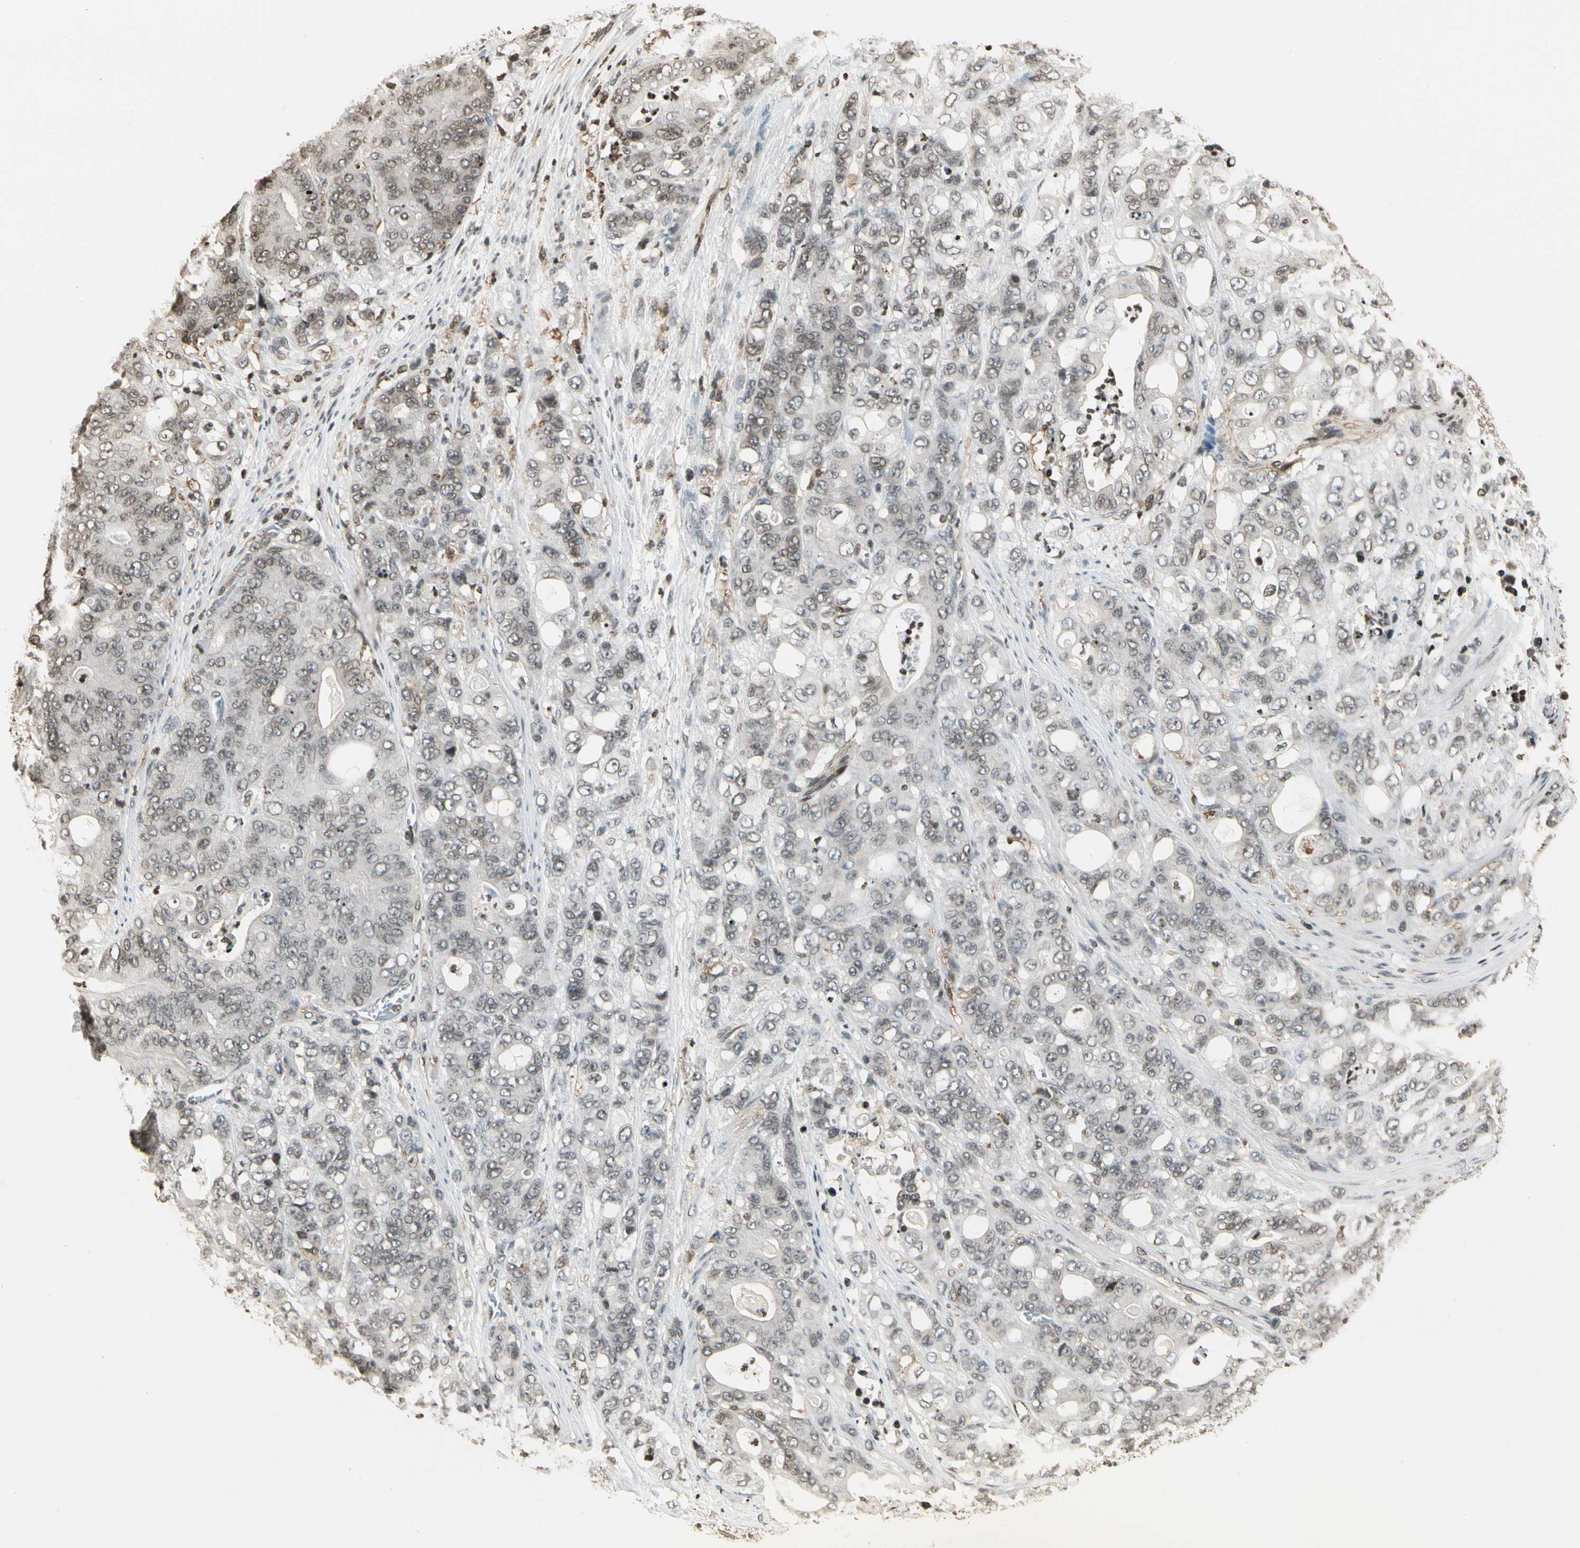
{"staining": {"intensity": "weak", "quantity": "25%-75%", "location": "nuclear"}, "tissue": "stomach cancer", "cell_type": "Tumor cells", "image_type": "cancer", "snomed": [{"axis": "morphology", "description": "Adenocarcinoma, NOS"}, {"axis": "topography", "description": "Stomach"}], "caption": "Stomach adenocarcinoma was stained to show a protein in brown. There is low levels of weak nuclear positivity in about 25%-75% of tumor cells. (DAB = brown stain, brightfield microscopy at high magnification).", "gene": "FER", "patient": {"sex": "female", "age": 73}}